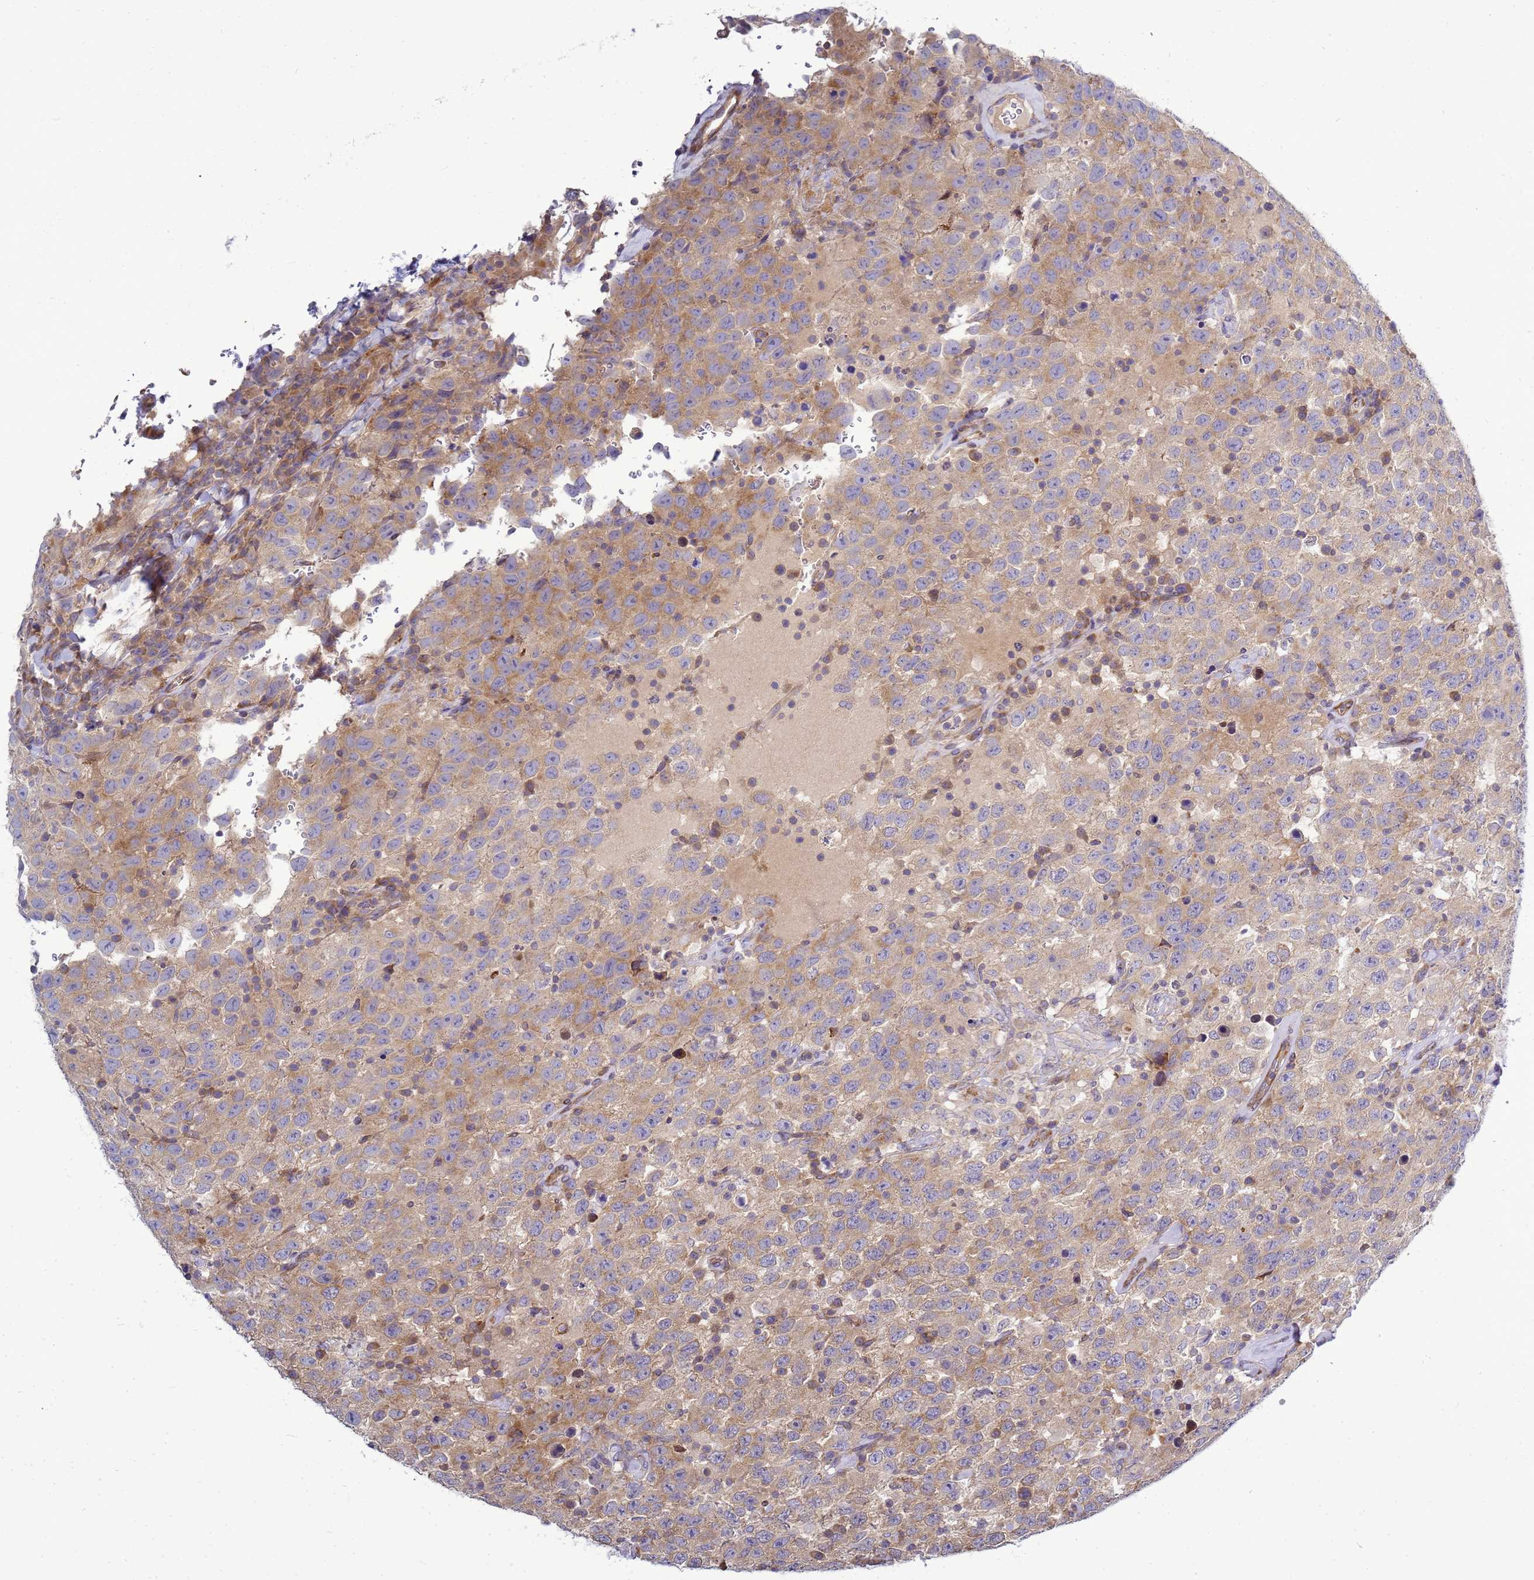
{"staining": {"intensity": "moderate", "quantity": "25%-75%", "location": "cytoplasmic/membranous"}, "tissue": "testis cancer", "cell_type": "Tumor cells", "image_type": "cancer", "snomed": [{"axis": "morphology", "description": "Seminoma, NOS"}, {"axis": "topography", "description": "Testis"}], "caption": "A high-resolution micrograph shows immunohistochemistry staining of testis seminoma, which reveals moderate cytoplasmic/membranous staining in about 25%-75% of tumor cells.", "gene": "MON1B", "patient": {"sex": "male", "age": 41}}